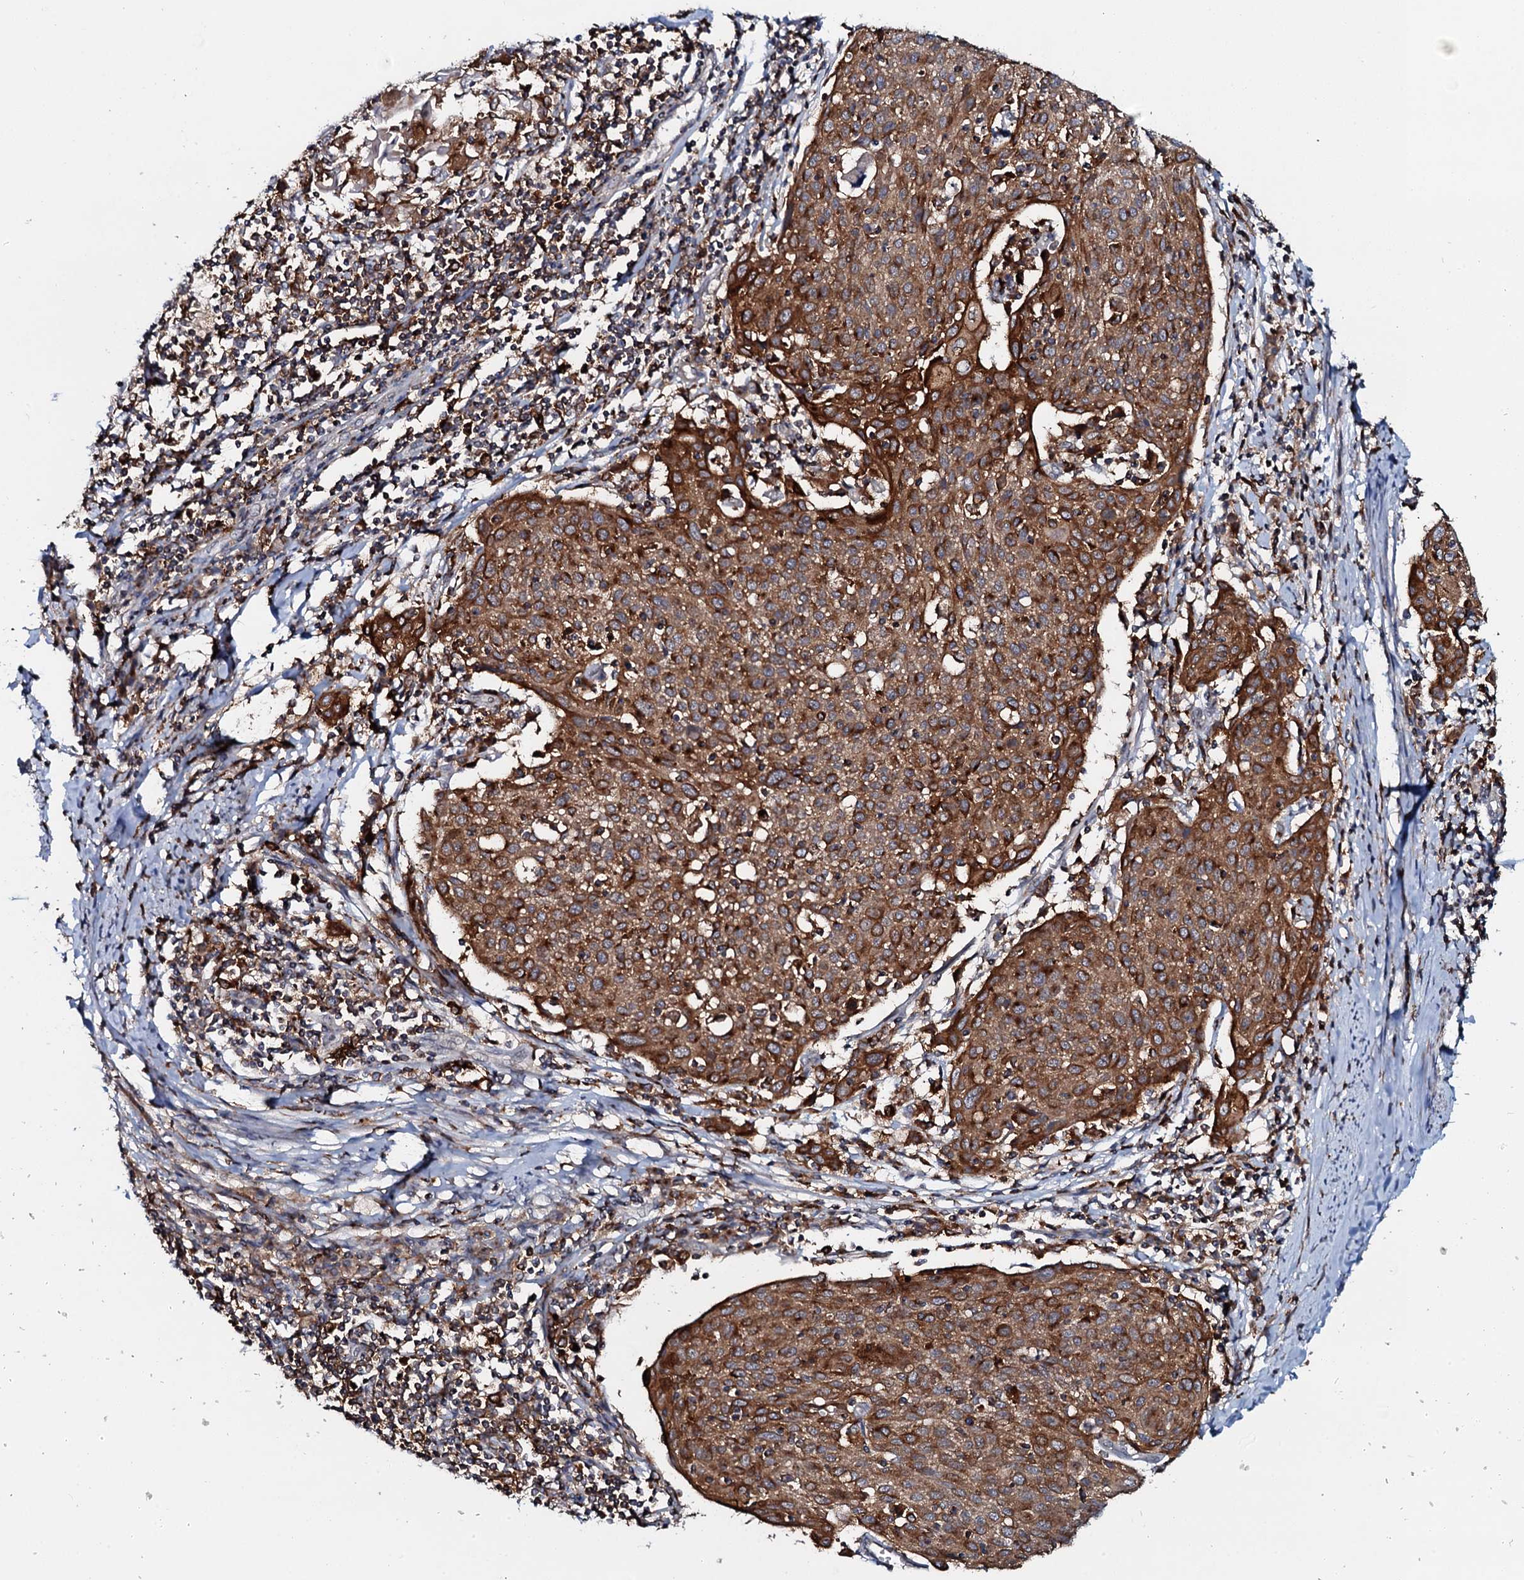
{"staining": {"intensity": "strong", "quantity": ">75%", "location": "cytoplasmic/membranous"}, "tissue": "cervical cancer", "cell_type": "Tumor cells", "image_type": "cancer", "snomed": [{"axis": "morphology", "description": "Squamous cell carcinoma, NOS"}, {"axis": "topography", "description": "Cervix"}], "caption": "Immunohistochemistry (IHC) (DAB (3,3'-diaminobenzidine)) staining of human squamous cell carcinoma (cervical) exhibits strong cytoplasmic/membranous protein expression in about >75% of tumor cells.", "gene": "VAMP8", "patient": {"sex": "female", "age": 67}}